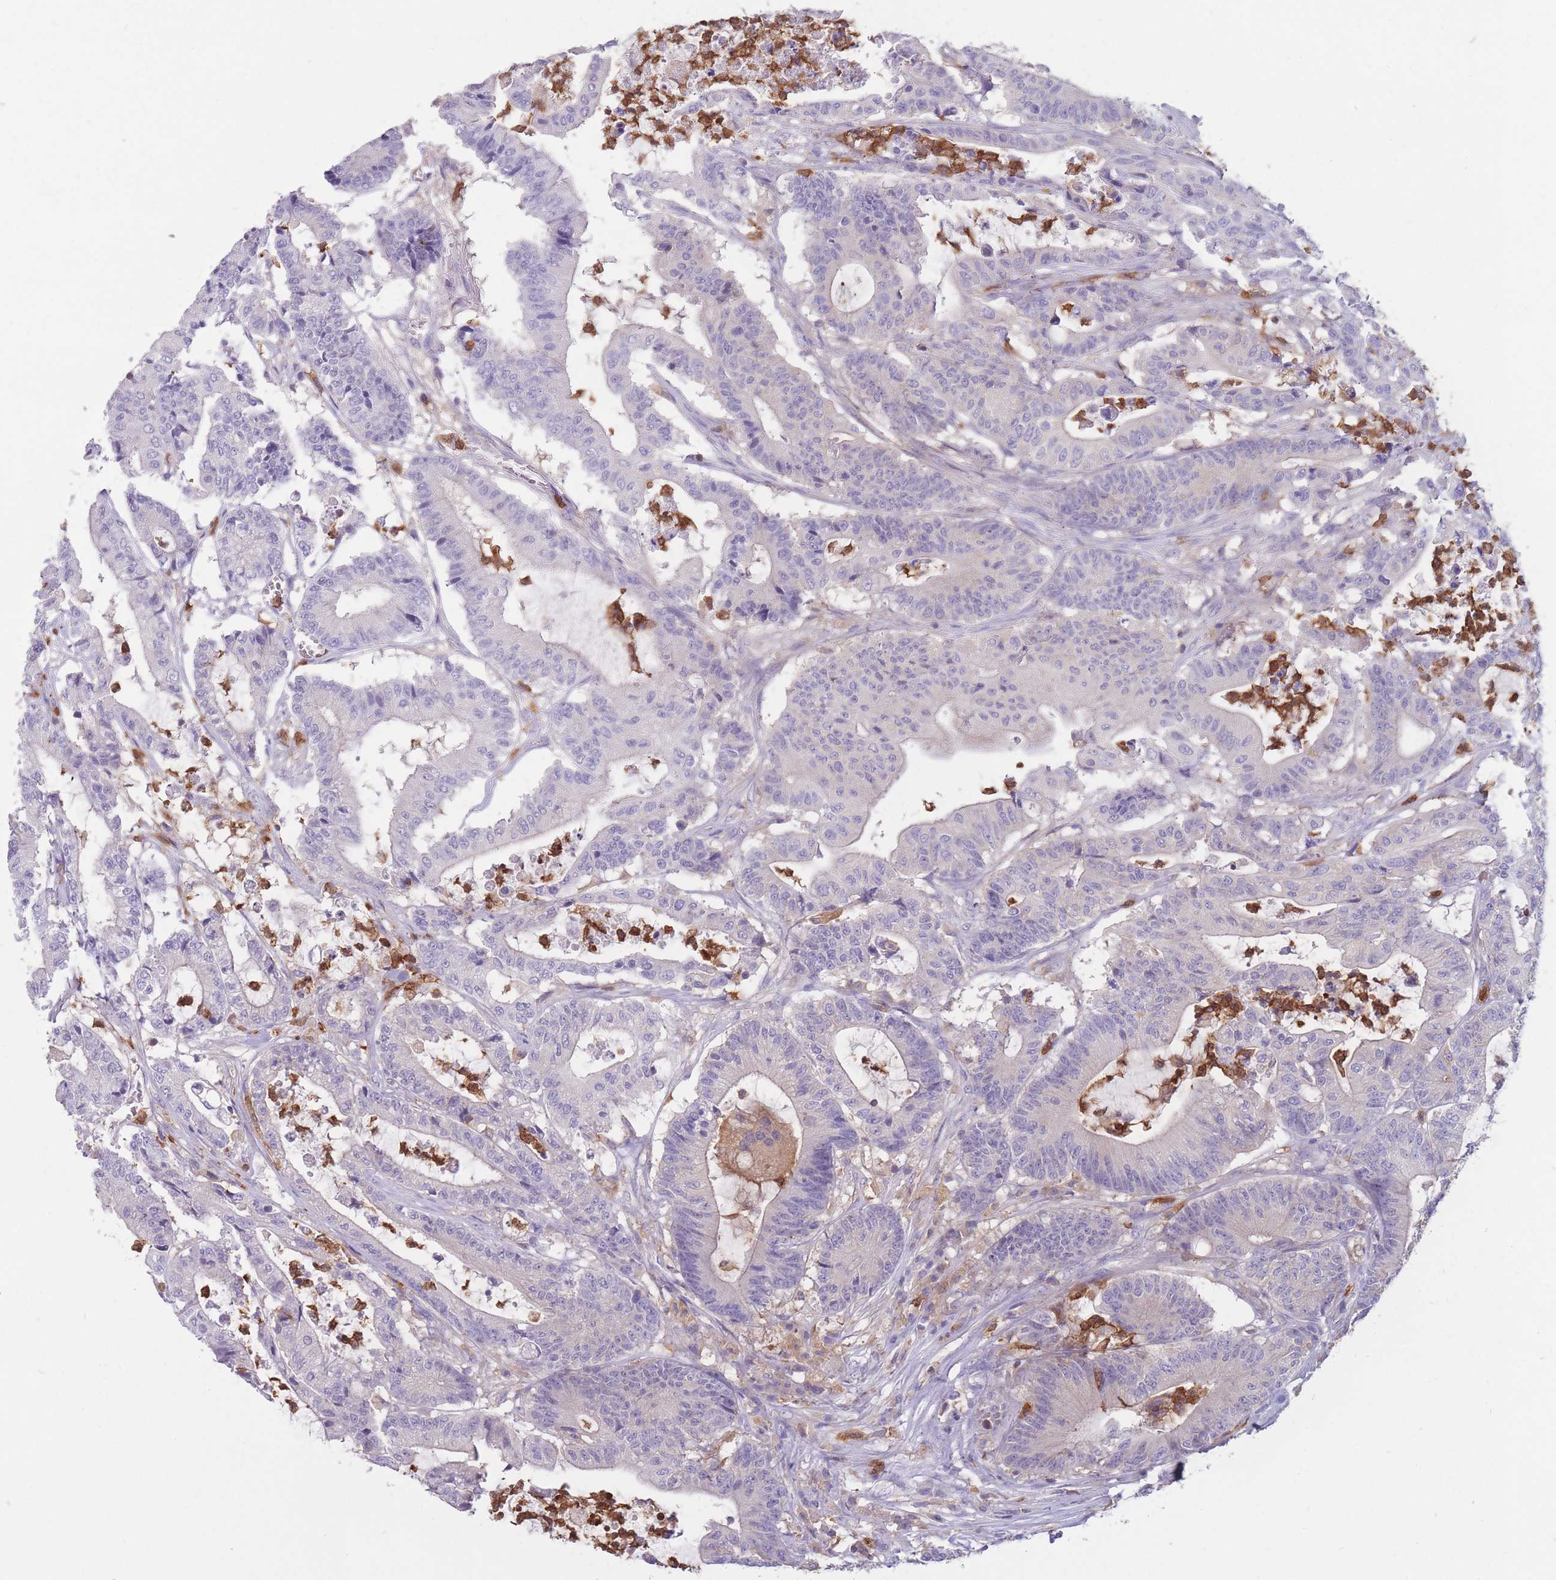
{"staining": {"intensity": "negative", "quantity": "none", "location": "none"}, "tissue": "colorectal cancer", "cell_type": "Tumor cells", "image_type": "cancer", "snomed": [{"axis": "morphology", "description": "Adenocarcinoma, NOS"}, {"axis": "topography", "description": "Colon"}], "caption": "Tumor cells show no significant protein expression in colorectal cancer (adenocarcinoma).", "gene": "ST3GAL4", "patient": {"sex": "female", "age": 84}}